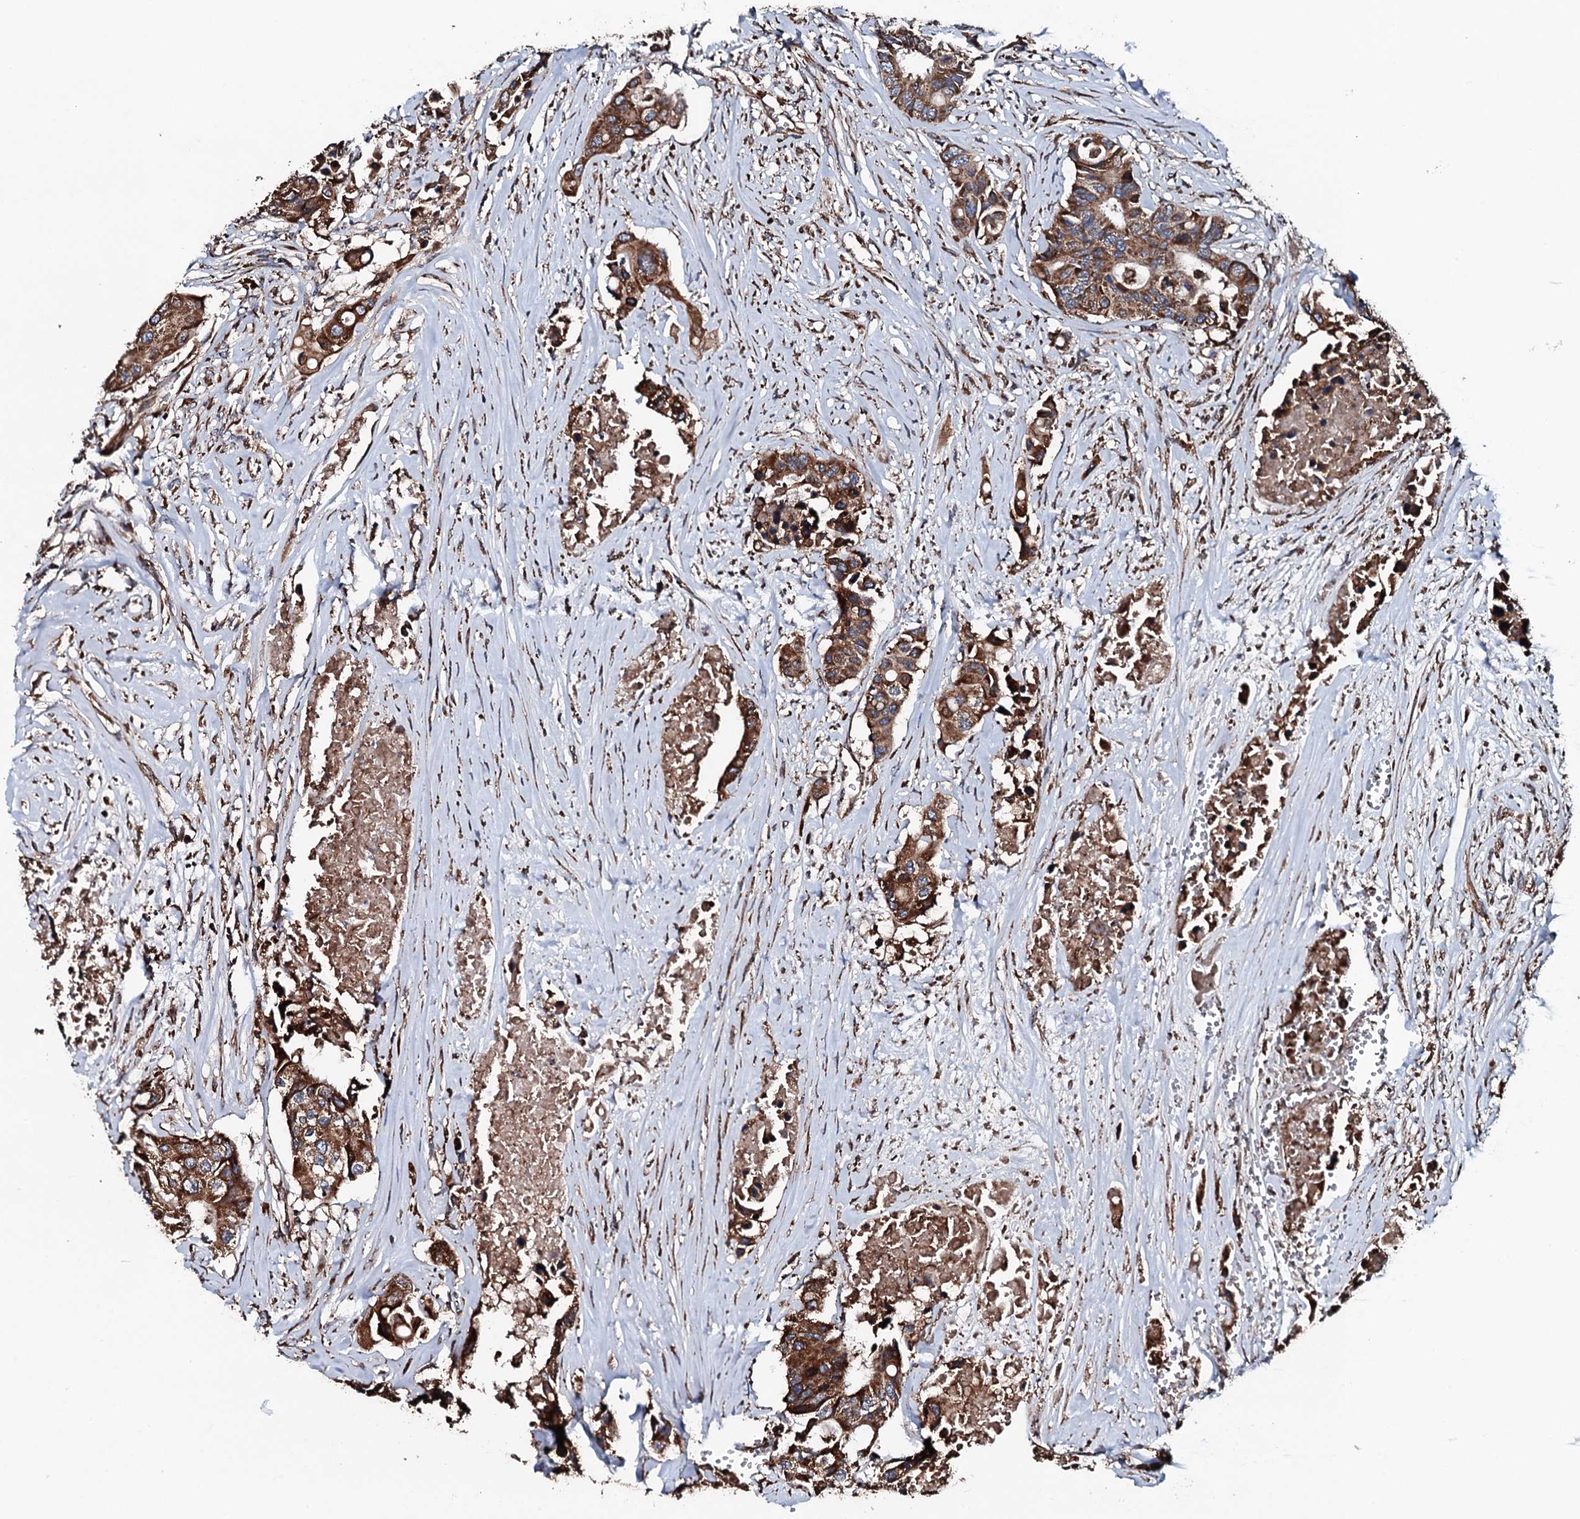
{"staining": {"intensity": "strong", "quantity": ">75%", "location": "cytoplasmic/membranous"}, "tissue": "colorectal cancer", "cell_type": "Tumor cells", "image_type": "cancer", "snomed": [{"axis": "morphology", "description": "Adenocarcinoma, NOS"}, {"axis": "topography", "description": "Colon"}], "caption": "Immunohistochemistry (IHC) of human colorectal adenocarcinoma exhibits high levels of strong cytoplasmic/membranous expression in about >75% of tumor cells.", "gene": "RAB12", "patient": {"sex": "male", "age": 77}}